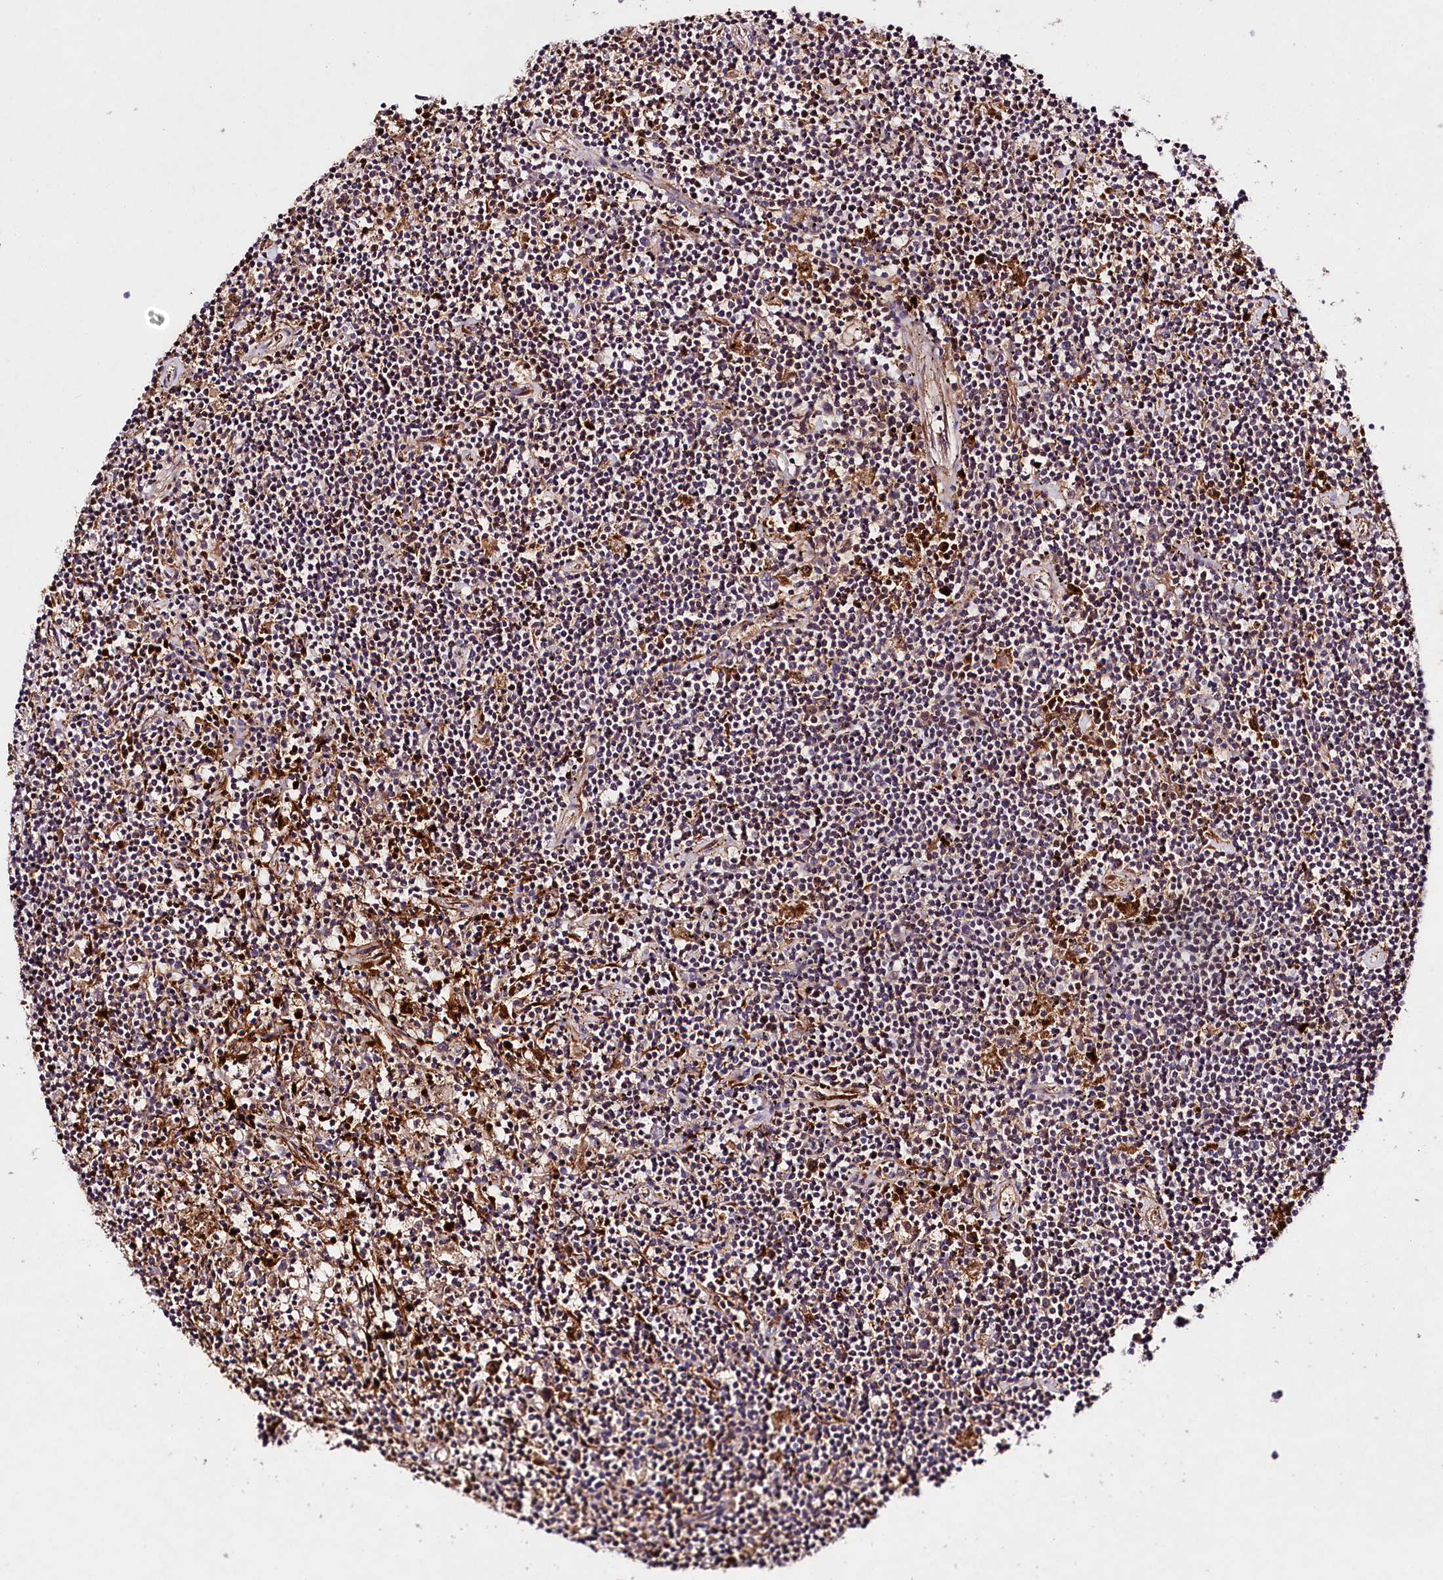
{"staining": {"intensity": "moderate", "quantity": "<25%", "location": "cytoplasmic/membranous"}, "tissue": "lymphoma", "cell_type": "Tumor cells", "image_type": "cancer", "snomed": [{"axis": "morphology", "description": "Malignant lymphoma, non-Hodgkin's type, Low grade"}, {"axis": "topography", "description": "Spleen"}], "caption": "Protein expression analysis of lymphoma displays moderate cytoplasmic/membranous expression in approximately <25% of tumor cells. (DAB IHC with brightfield microscopy, high magnification).", "gene": "TNPO3", "patient": {"sex": "male", "age": 76}}